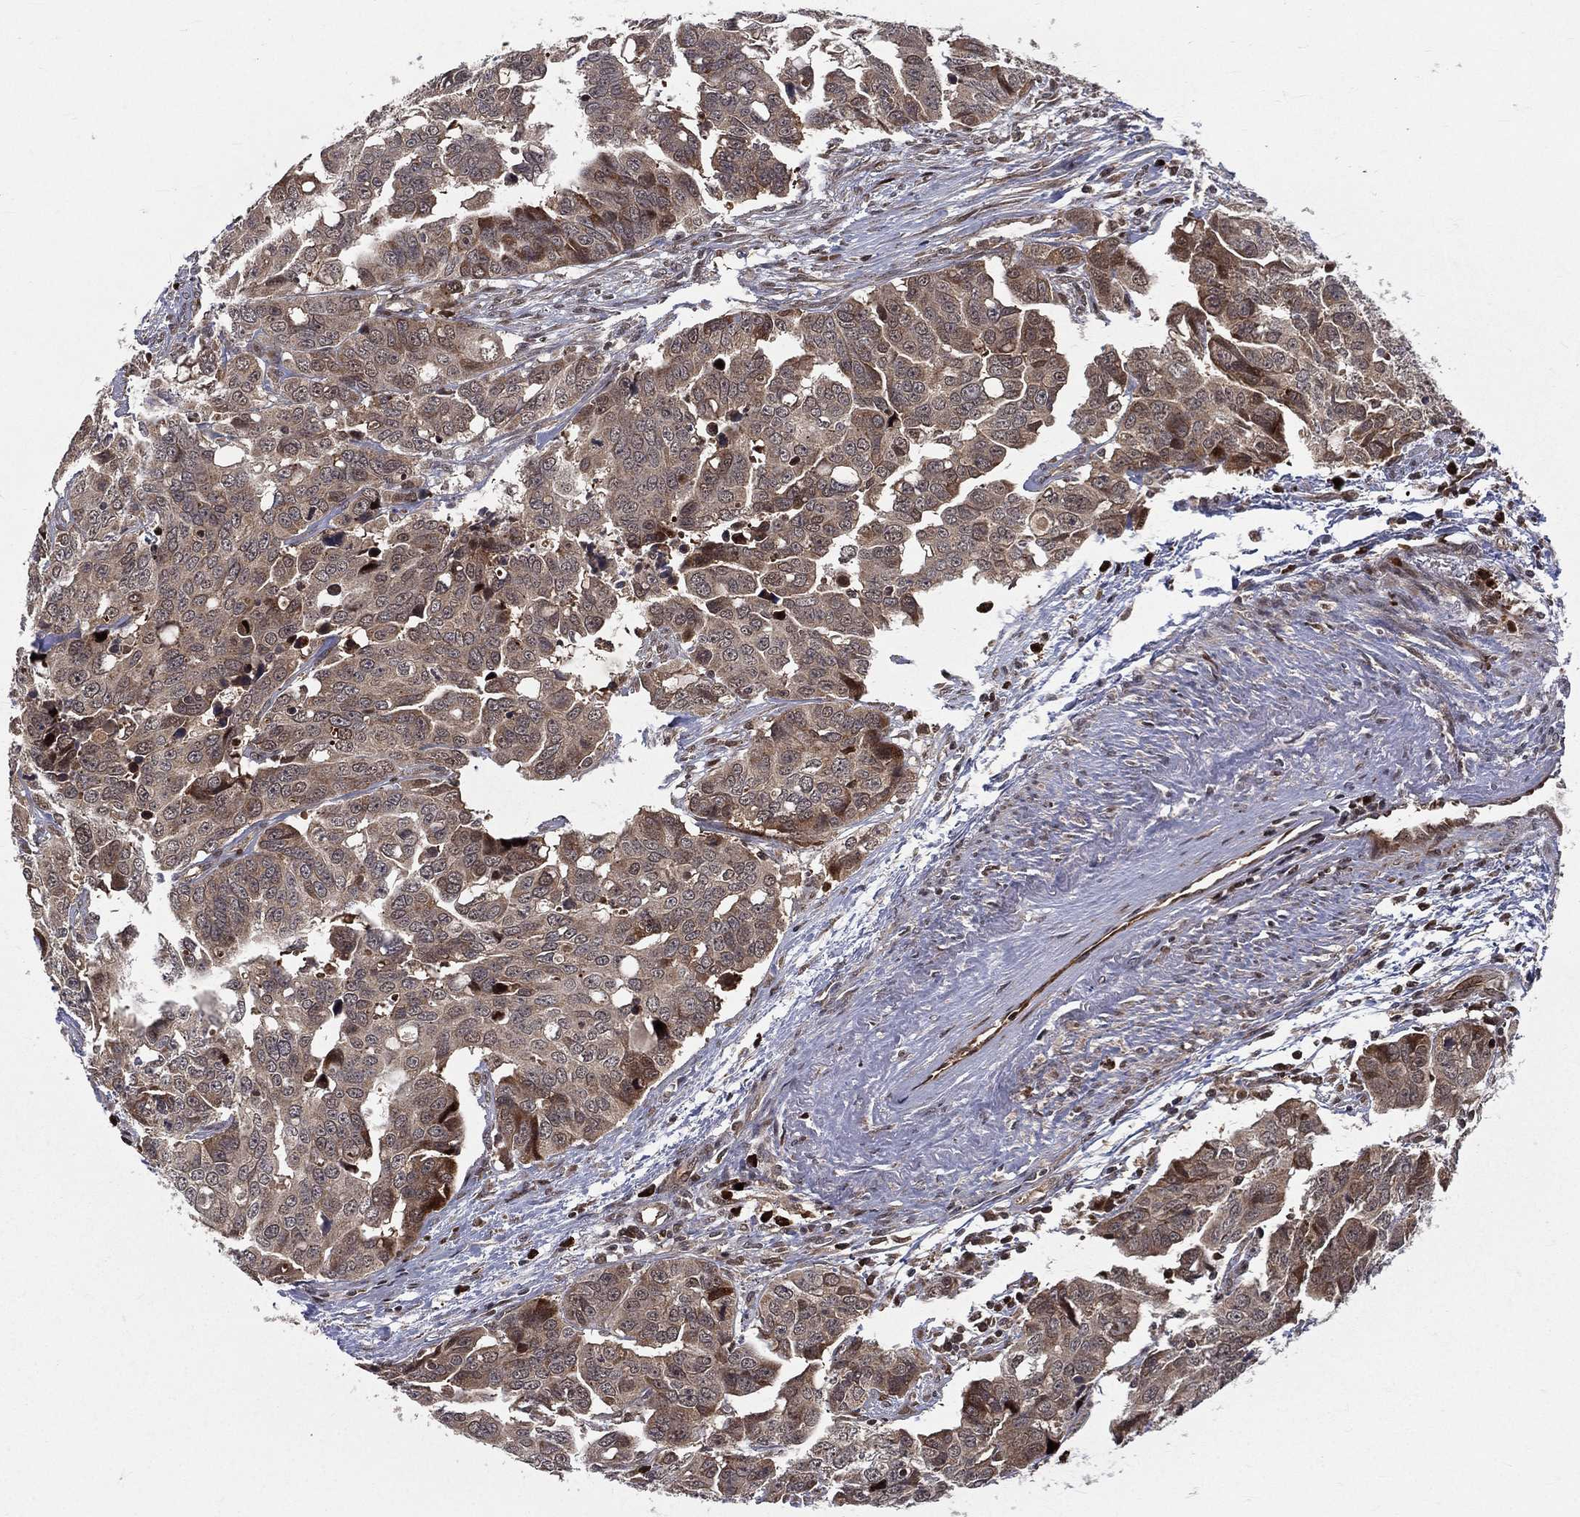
{"staining": {"intensity": "moderate", "quantity": "25%-75%", "location": "cytoplasmic/membranous"}, "tissue": "ovarian cancer", "cell_type": "Tumor cells", "image_type": "cancer", "snomed": [{"axis": "morphology", "description": "Carcinoma, endometroid"}, {"axis": "topography", "description": "Ovary"}], "caption": "Protein staining reveals moderate cytoplasmic/membranous expression in about 25%-75% of tumor cells in ovarian cancer. The staining is performed using DAB brown chromogen to label protein expression. The nuclei are counter-stained blue using hematoxylin.", "gene": "MDM2", "patient": {"sex": "female", "age": 78}}